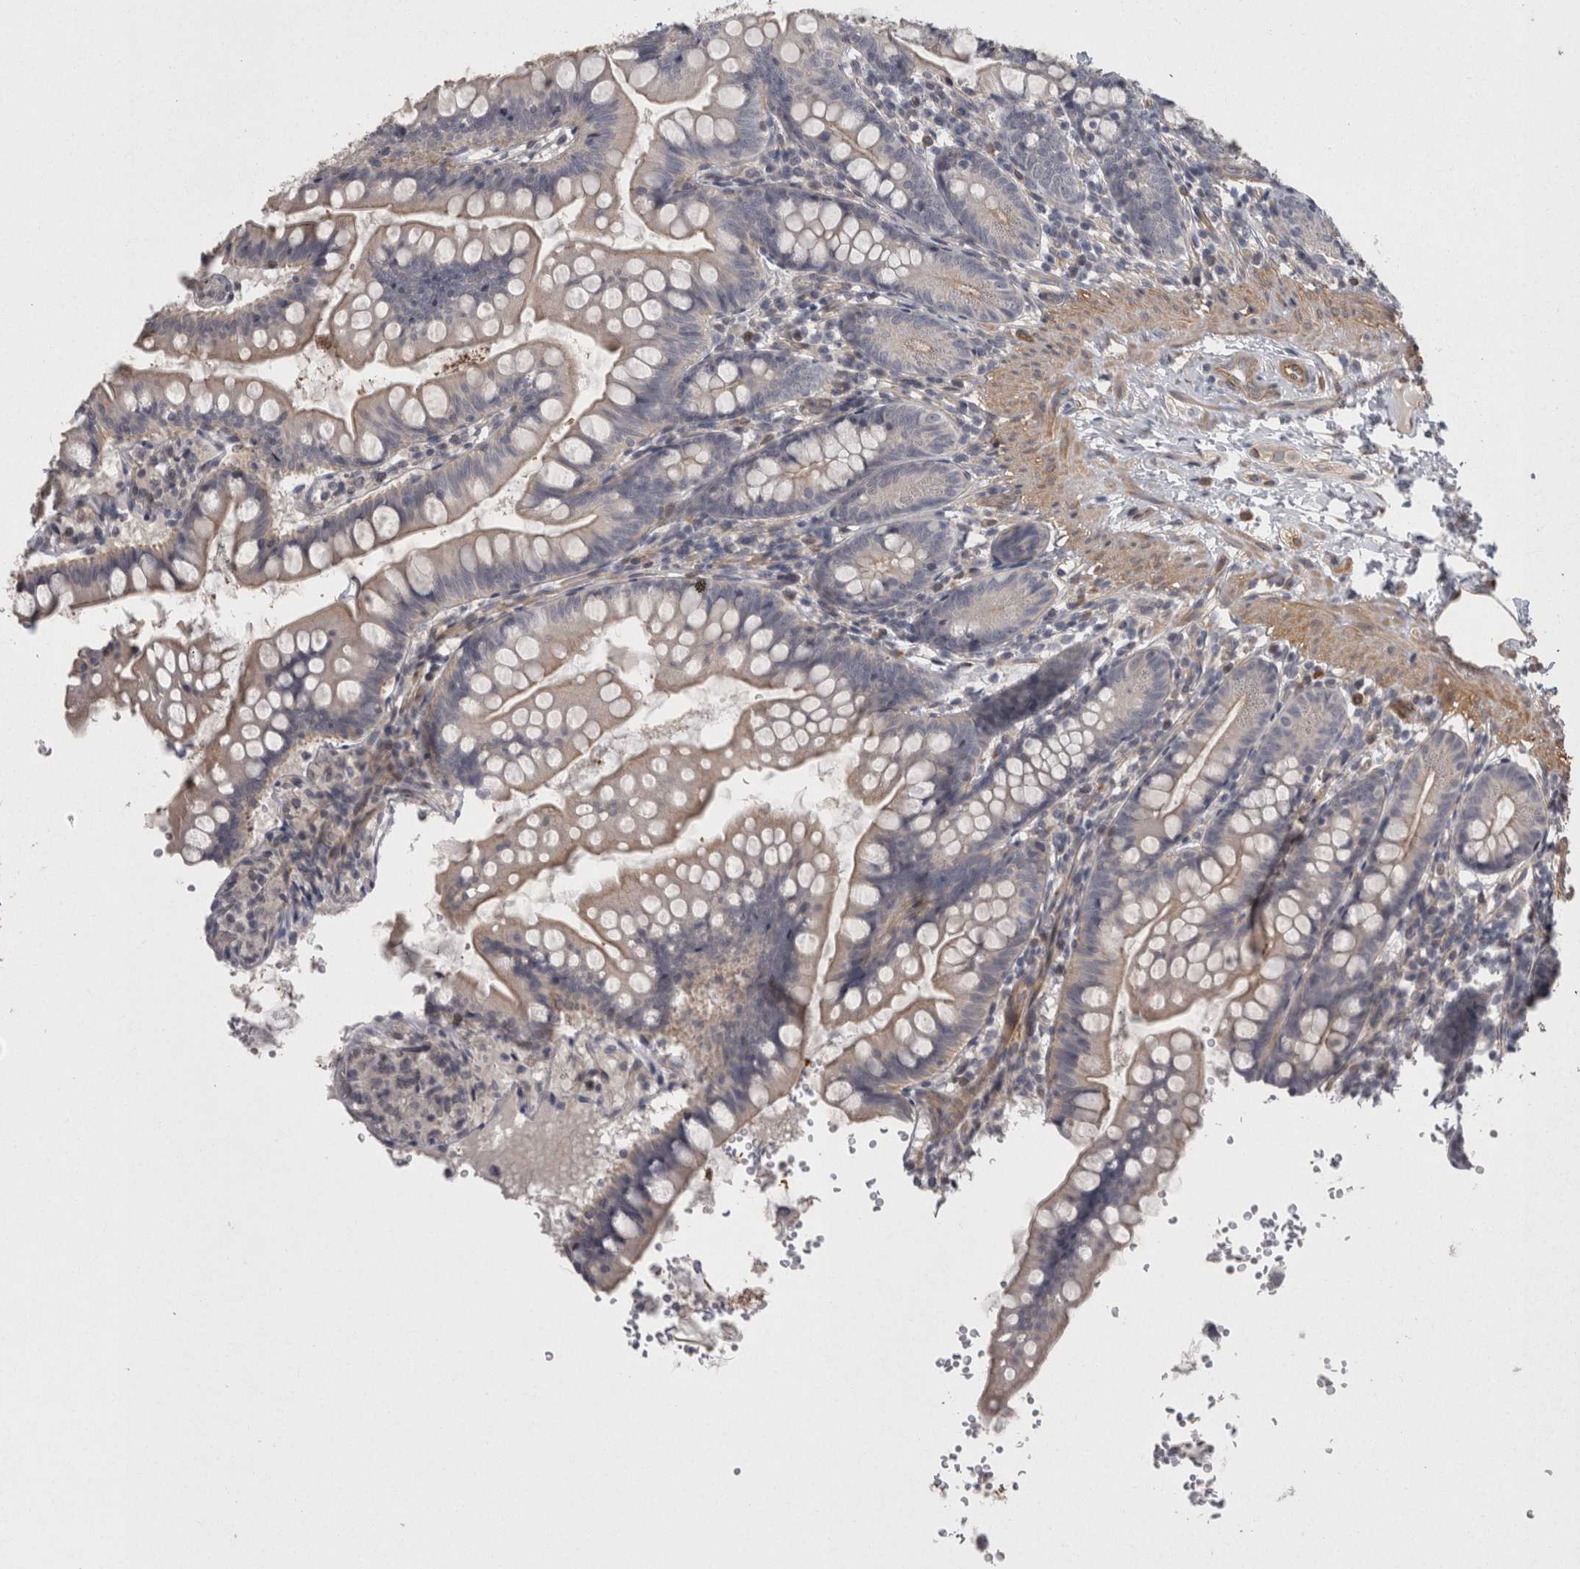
{"staining": {"intensity": "weak", "quantity": "<25%", "location": "cytoplasmic/membranous"}, "tissue": "small intestine", "cell_type": "Glandular cells", "image_type": "normal", "snomed": [{"axis": "morphology", "description": "Normal tissue, NOS"}, {"axis": "topography", "description": "Small intestine"}], "caption": "The histopathology image reveals no staining of glandular cells in benign small intestine.", "gene": "RMDN1", "patient": {"sex": "male", "age": 7}}